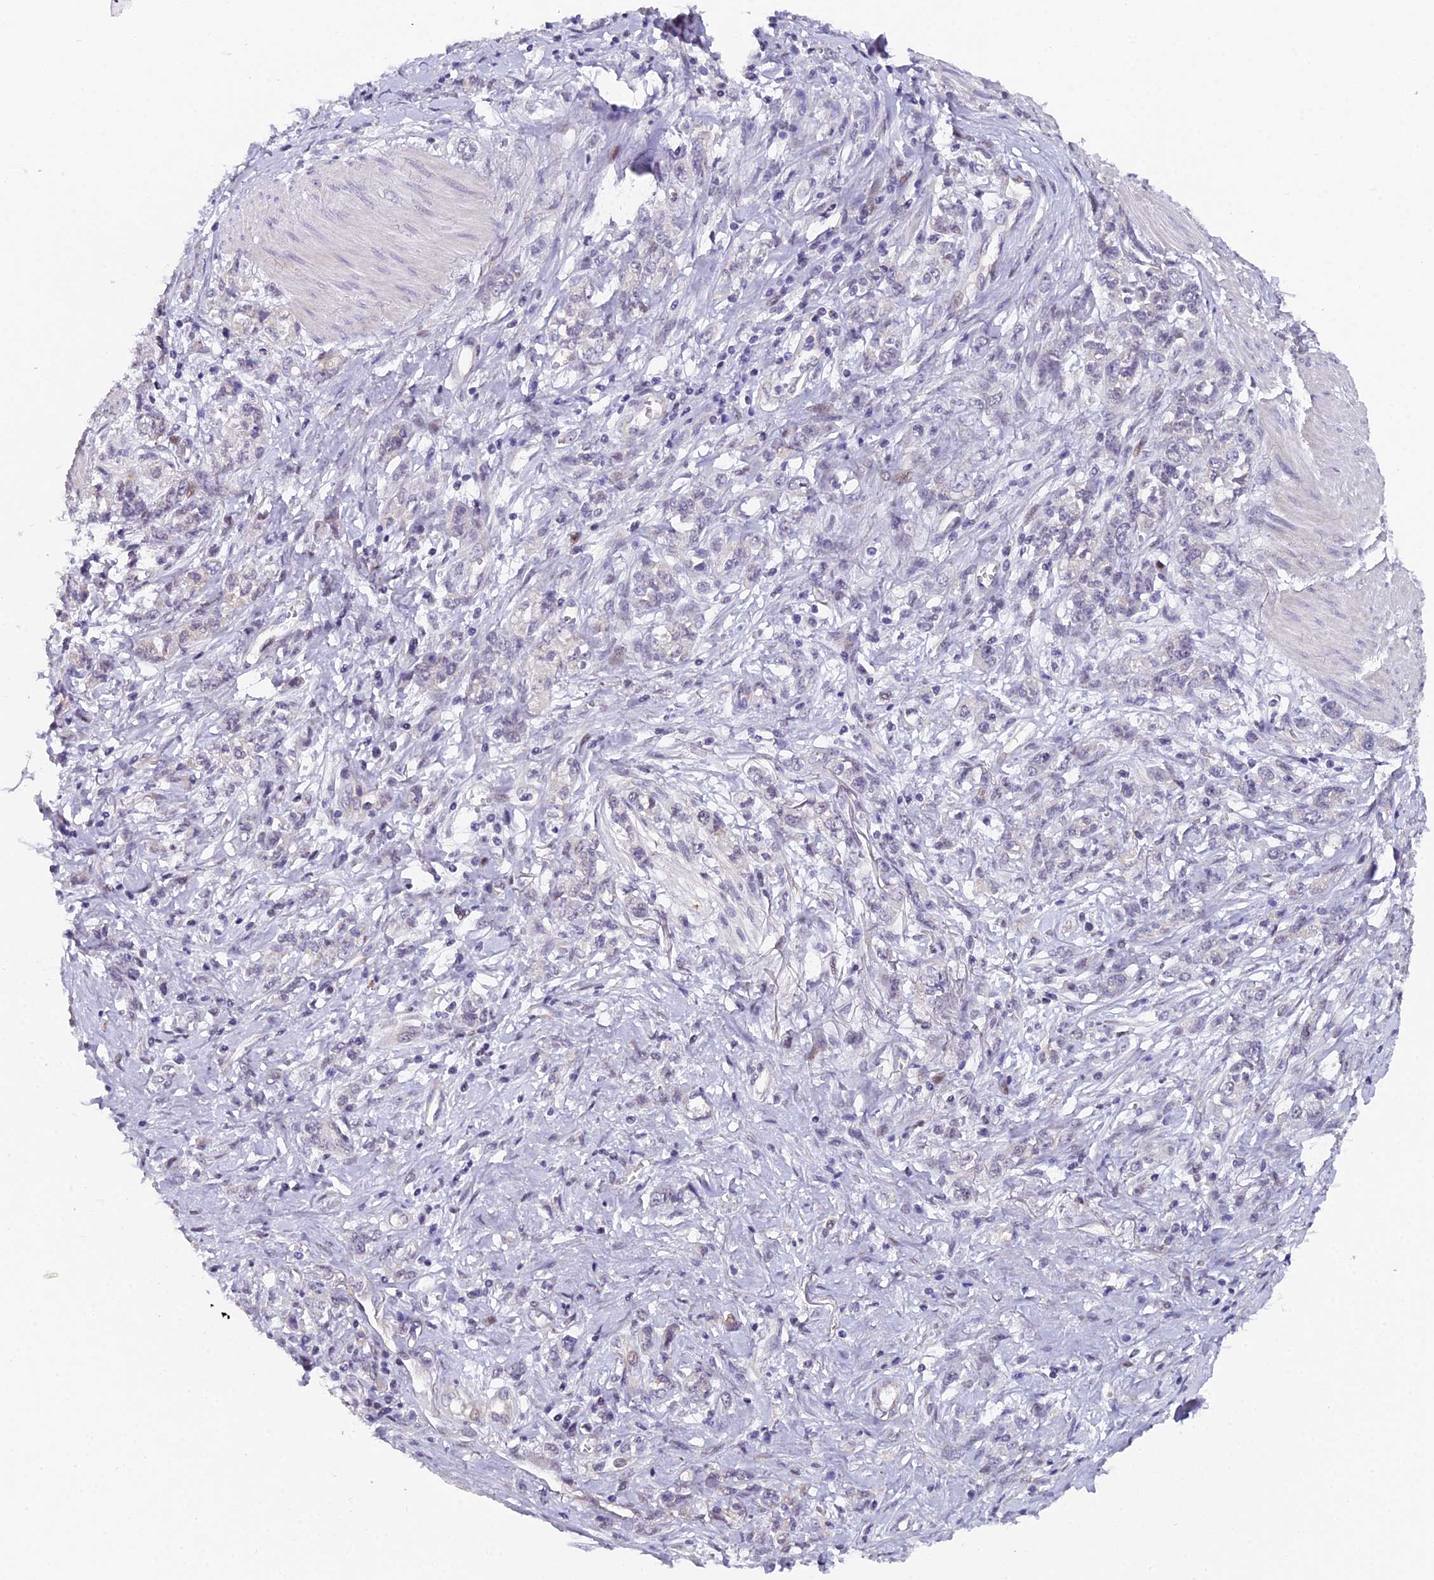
{"staining": {"intensity": "negative", "quantity": "none", "location": "none"}, "tissue": "stomach cancer", "cell_type": "Tumor cells", "image_type": "cancer", "snomed": [{"axis": "morphology", "description": "Adenocarcinoma, NOS"}, {"axis": "topography", "description": "Stomach"}], "caption": "Tumor cells show no significant protein expression in adenocarcinoma (stomach).", "gene": "XKR9", "patient": {"sex": "female", "age": 76}}